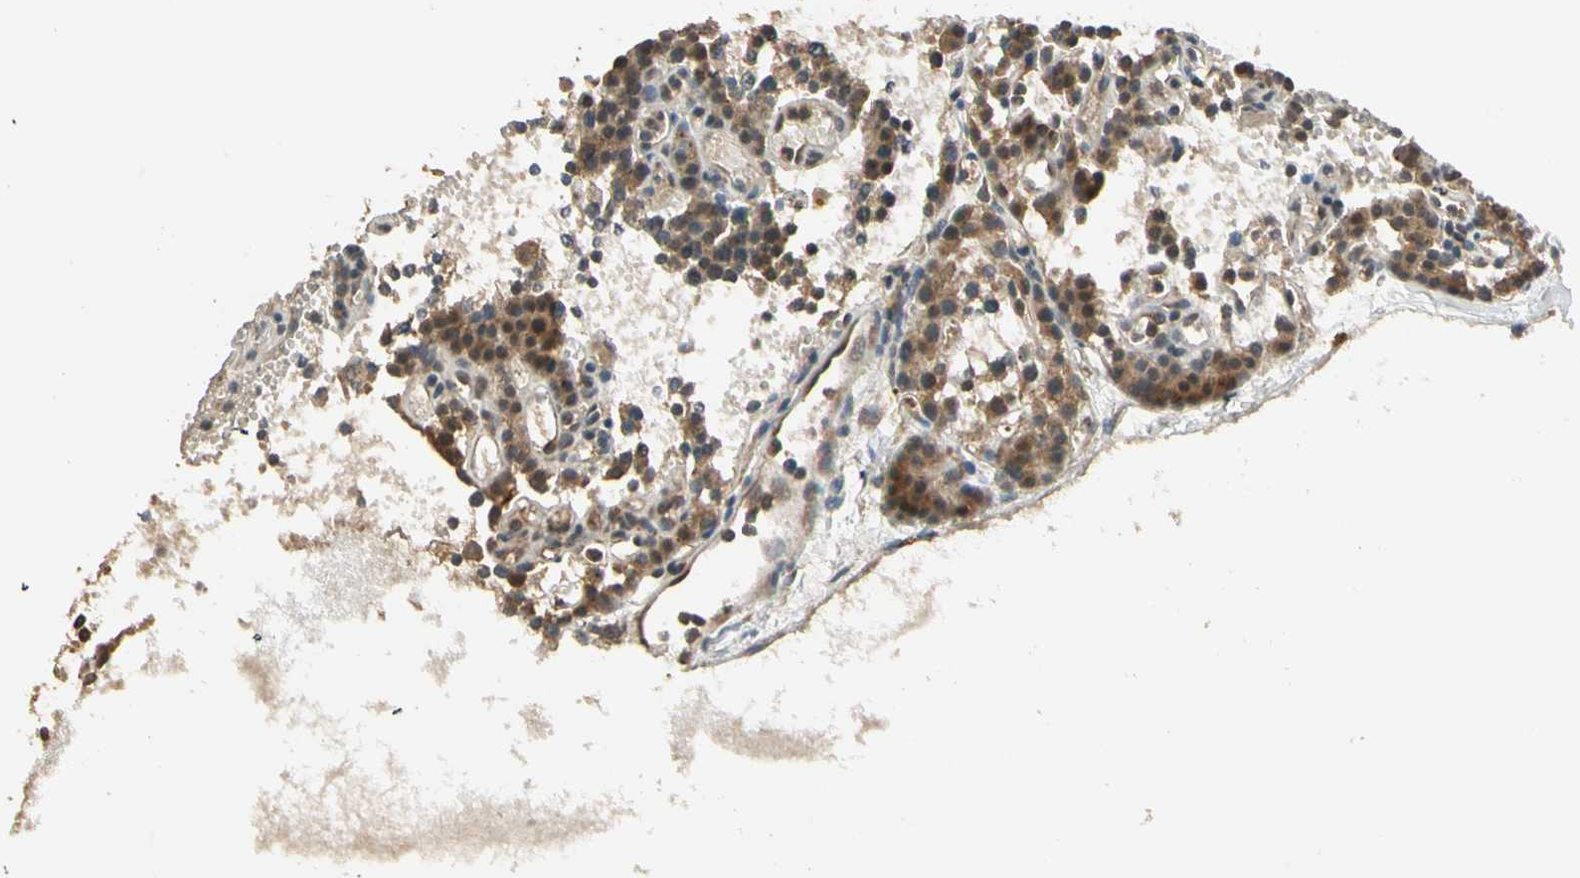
{"staining": {"intensity": "moderate", "quantity": ">75%", "location": "cytoplasmic/membranous"}, "tissue": "parathyroid gland", "cell_type": "Glandular cells", "image_type": "normal", "snomed": [{"axis": "morphology", "description": "Normal tissue, NOS"}, {"axis": "topography", "description": "Parathyroid gland"}], "caption": "DAB (3,3'-diaminobenzidine) immunohistochemical staining of benign human parathyroid gland displays moderate cytoplasmic/membranous protein expression in about >75% of glandular cells. (DAB IHC with brightfield microscopy, high magnification).", "gene": "TNFRSF21", "patient": {"sex": "male", "age": 25}}